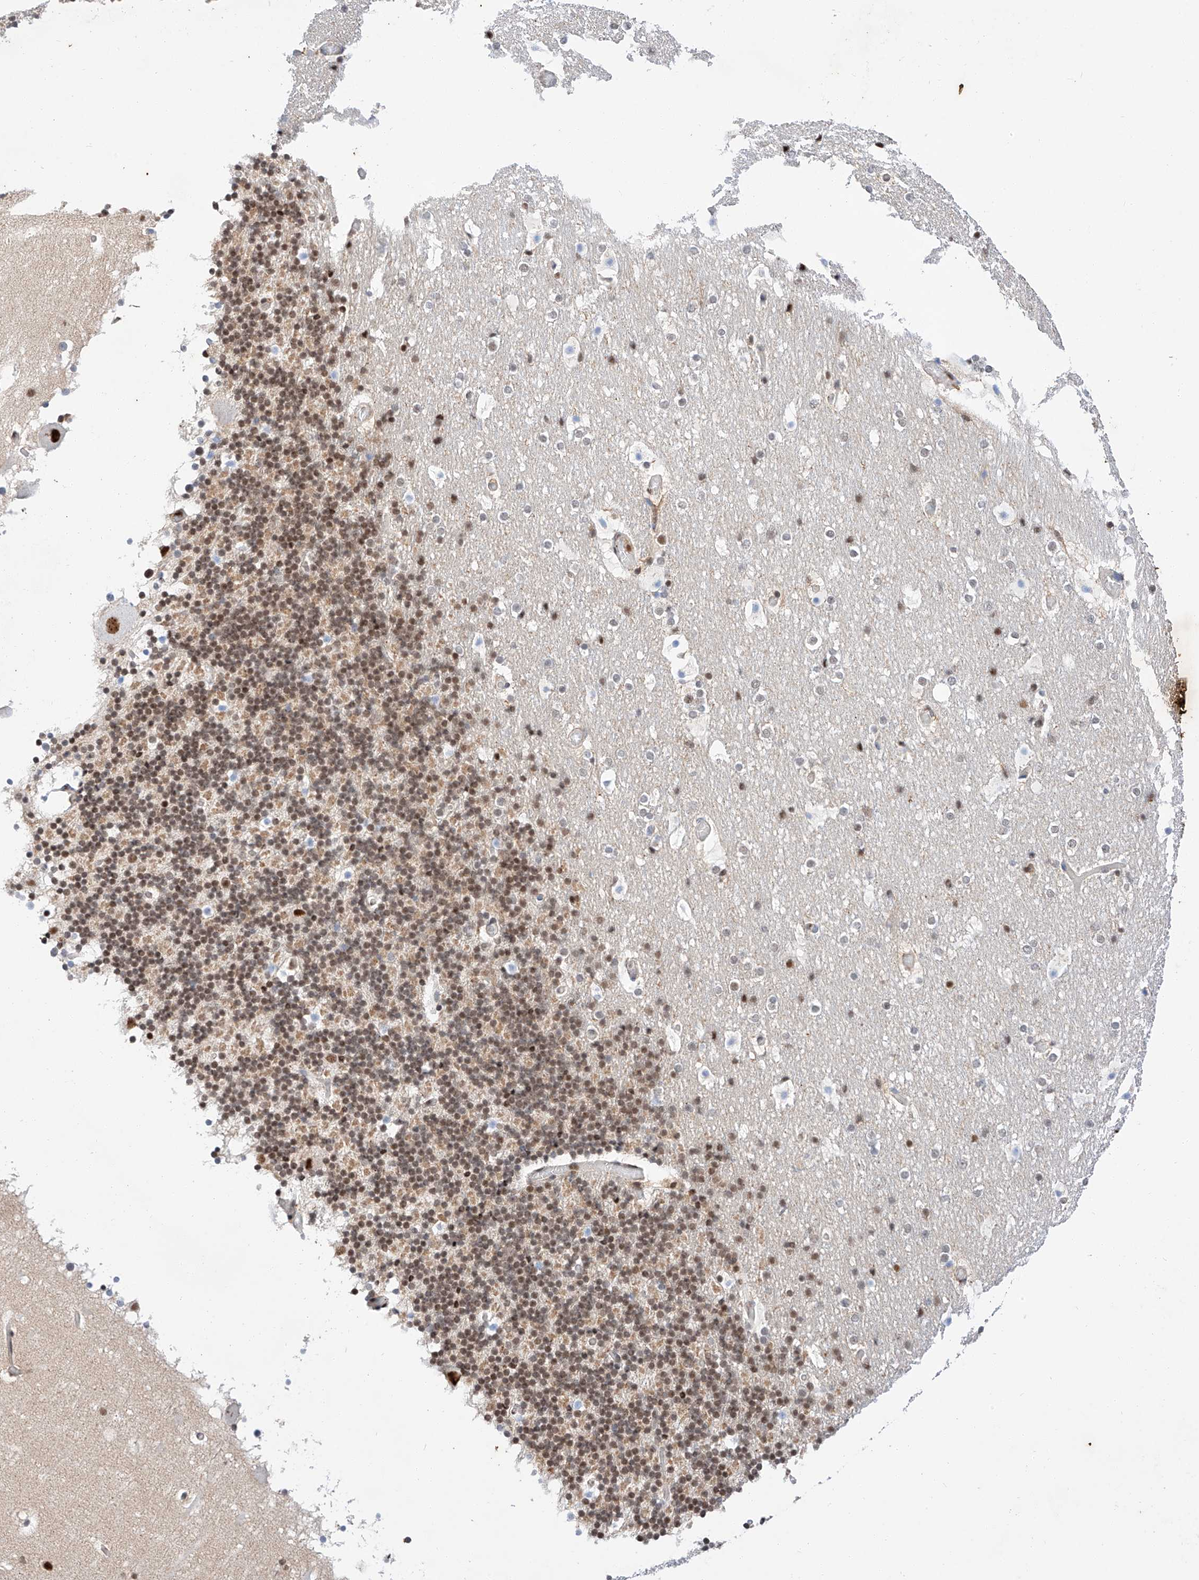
{"staining": {"intensity": "moderate", "quantity": "25%-75%", "location": "nuclear"}, "tissue": "cerebellum", "cell_type": "Cells in granular layer", "image_type": "normal", "snomed": [{"axis": "morphology", "description": "Normal tissue, NOS"}, {"axis": "topography", "description": "Cerebellum"}], "caption": "Human cerebellum stained with a brown dye displays moderate nuclear positive staining in approximately 25%-75% of cells in granular layer.", "gene": "HDAC9", "patient": {"sex": "male", "age": 57}}